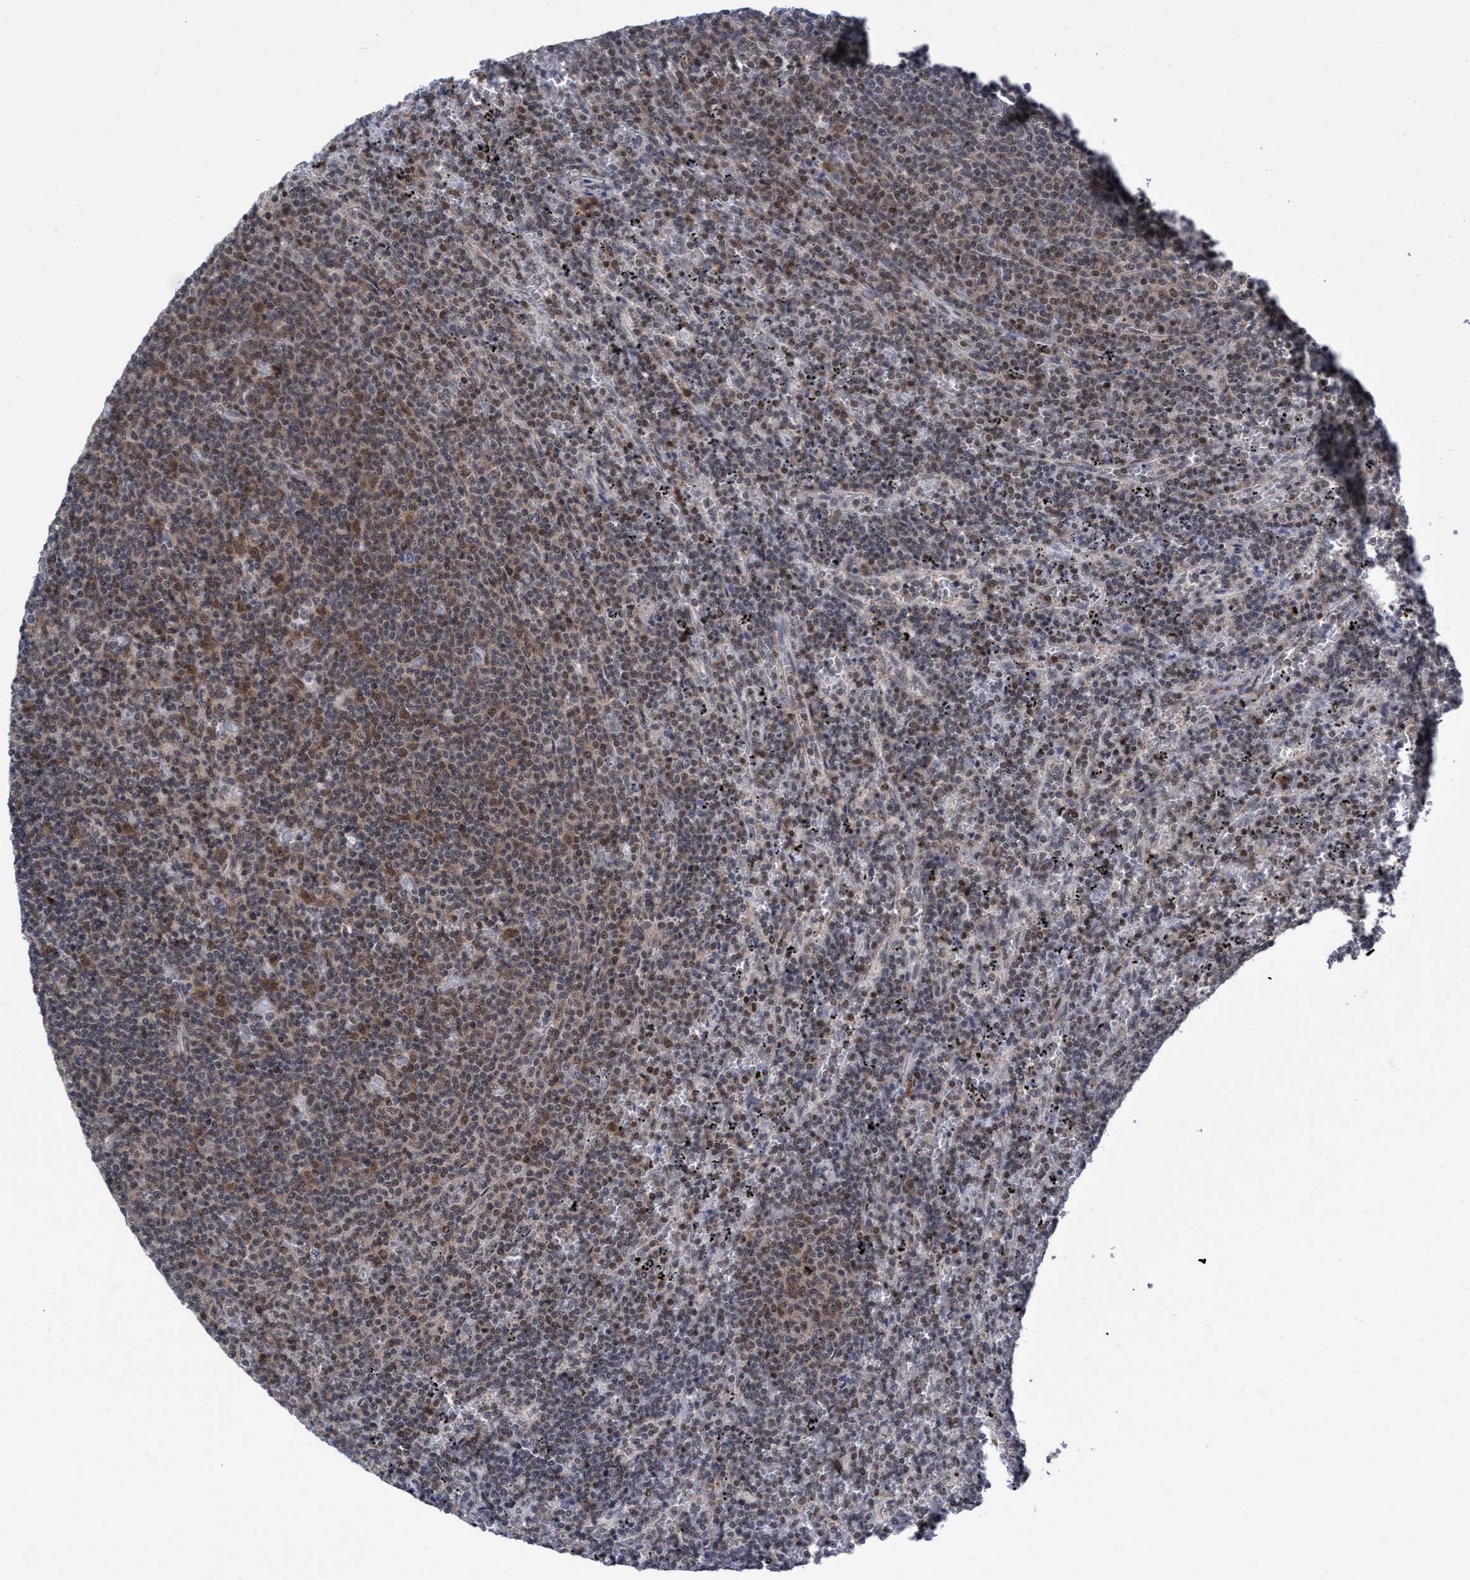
{"staining": {"intensity": "moderate", "quantity": "25%-75%", "location": "cytoplasmic/membranous,nuclear"}, "tissue": "lymphoma", "cell_type": "Tumor cells", "image_type": "cancer", "snomed": [{"axis": "morphology", "description": "Malignant lymphoma, non-Hodgkin's type, Low grade"}, {"axis": "topography", "description": "Spleen"}], "caption": "Immunohistochemistry (IHC) (DAB) staining of lymphoma exhibits moderate cytoplasmic/membranous and nuclear protein positivity in approximately 25%-75% of tumor cells. The protein is shown in brown color, while the nuclei are stained blue.", "gene": "C9orf78", "patient": {"sex": "female", "age": 50}}